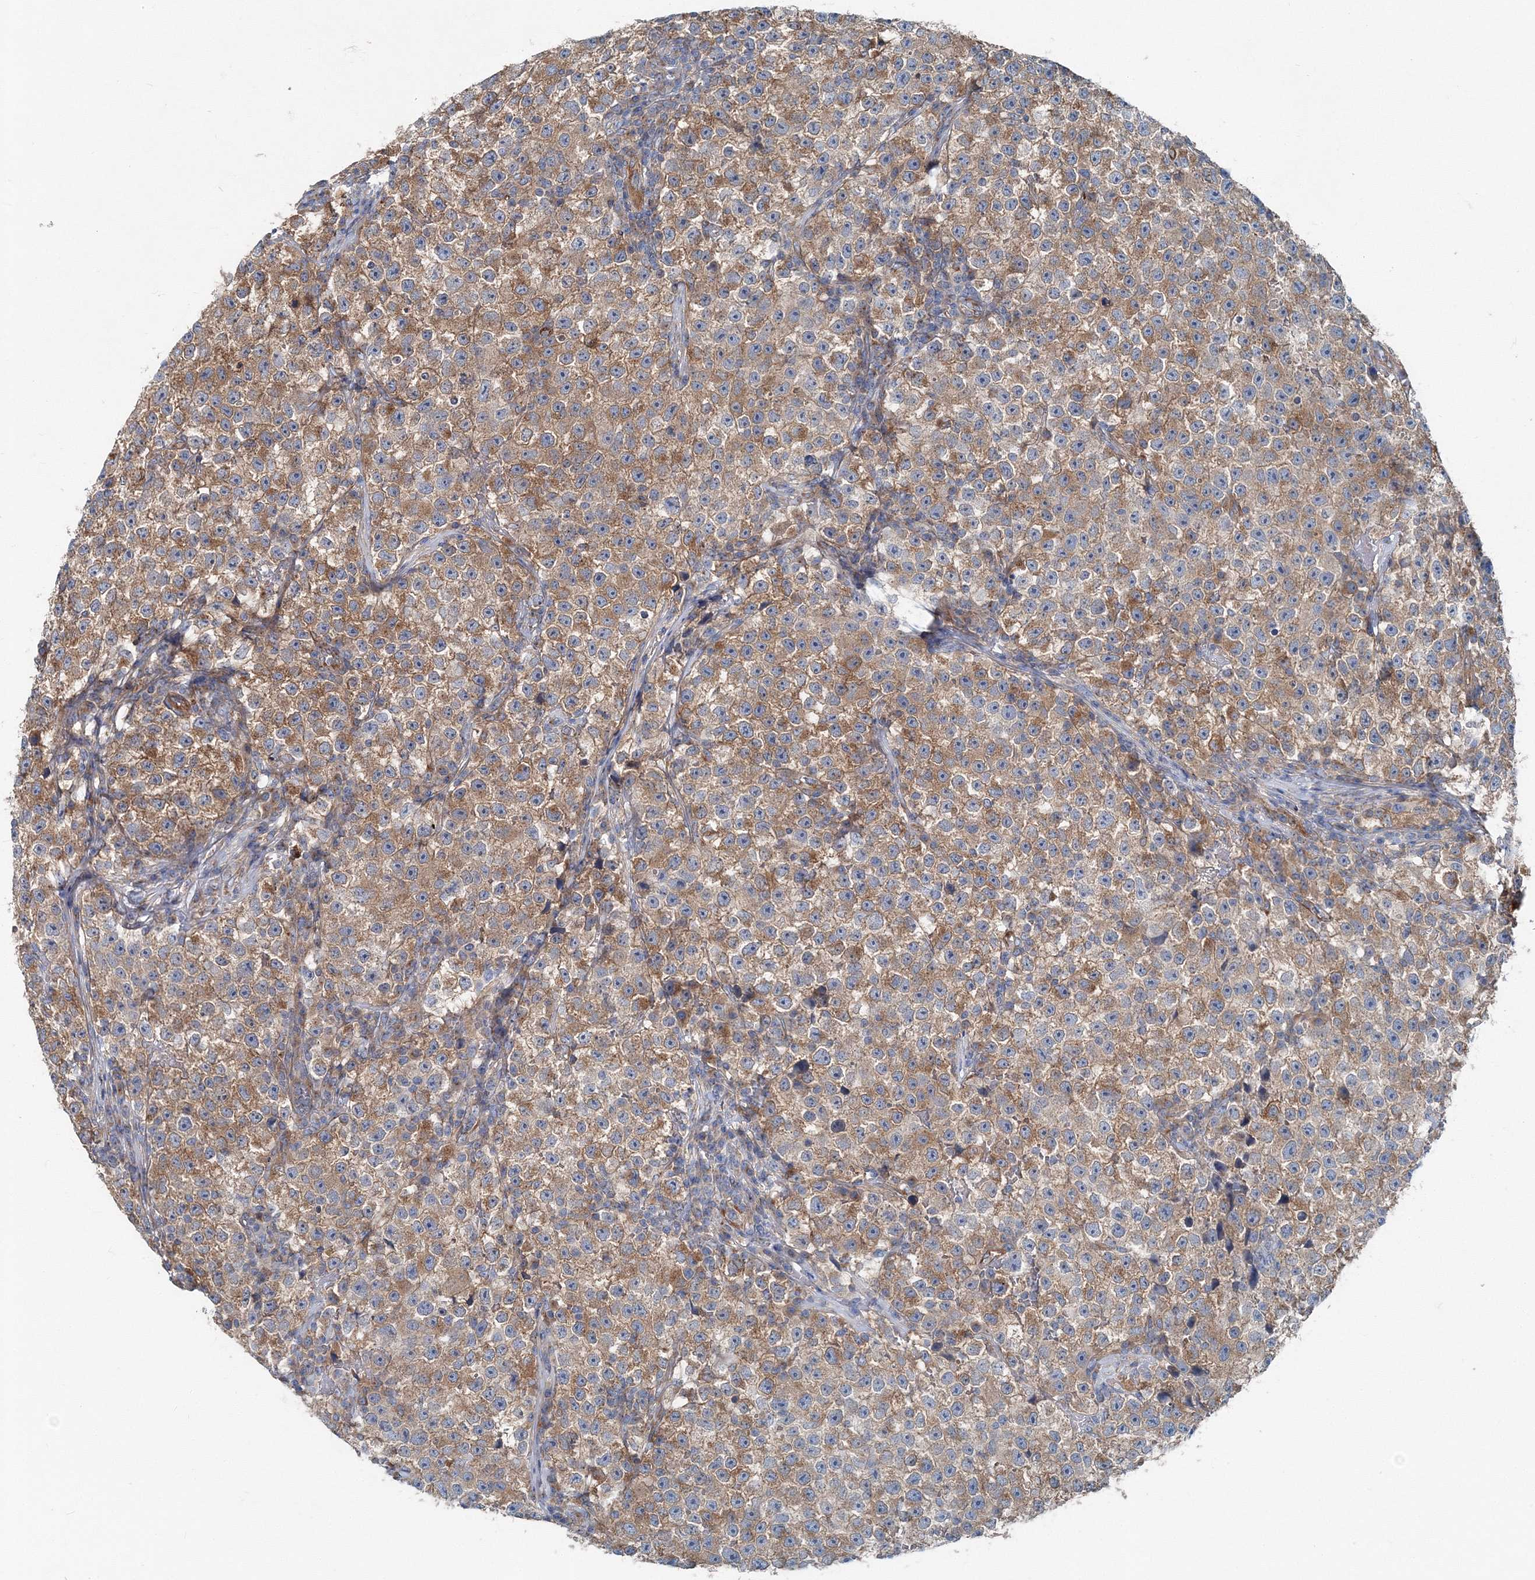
{"staining": {"intensity": "moderate", "quantity": ">75%", "location": "cytoplasmic/membranous"}, "tissue": "testis cancer", "cell_type": "Tumor cells", "image_type": "cancer", "snomed": [{"axis": "morphology", "description": "Seminoma, NOS"}, {"axis": "topography", "description": "Testis"}], "caption": "Protein staining of seminoma (testis) tissue demonstrates moderate cytoplasmic/membranous staining in approximately >75% of tumor cells.", "gene": "MPHOSPH9", "patient": {"sex": "male", "age": 22}}